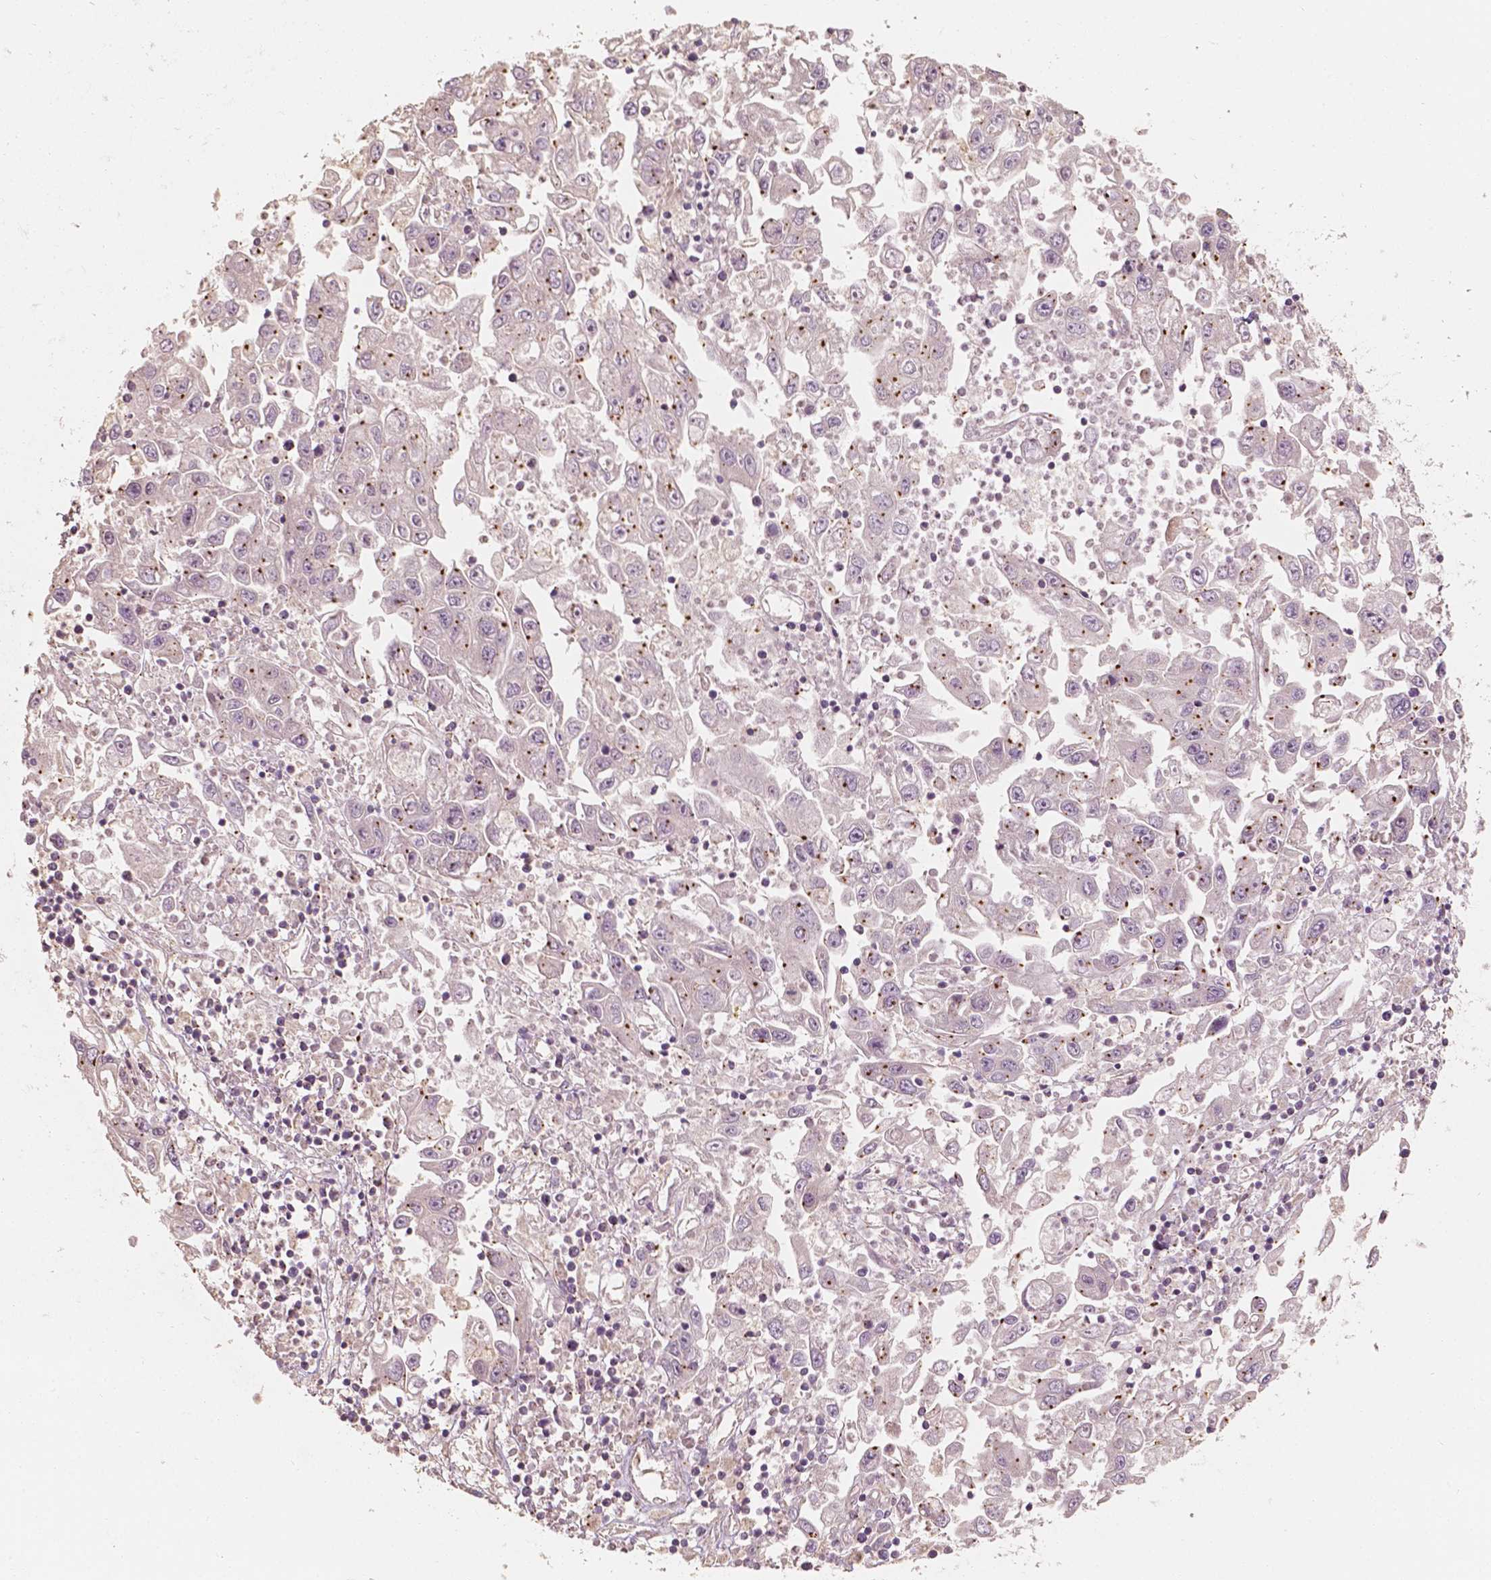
{"staining": {"intensity": "moderate", "quantity": "<25%", "location": "cytoplasmic/membranous"}, "tissue": "endometrial cancer", "cell_type": "Tumor cells", "image_type": "cancer", "snomed": [{"axis": "morphology", "description": "Adenocarcinoma, NOS"}, {"axis": "topography", "description": "Uterus"}], "caption": "Endometrial cancer was stained to show a protein in brown. There is low levels of moderate cytoplasmic/membranous staining in about <25% of tumor cells.", "gene": "TBC1D17", "patient": {"sex": "female", "age": 62}}